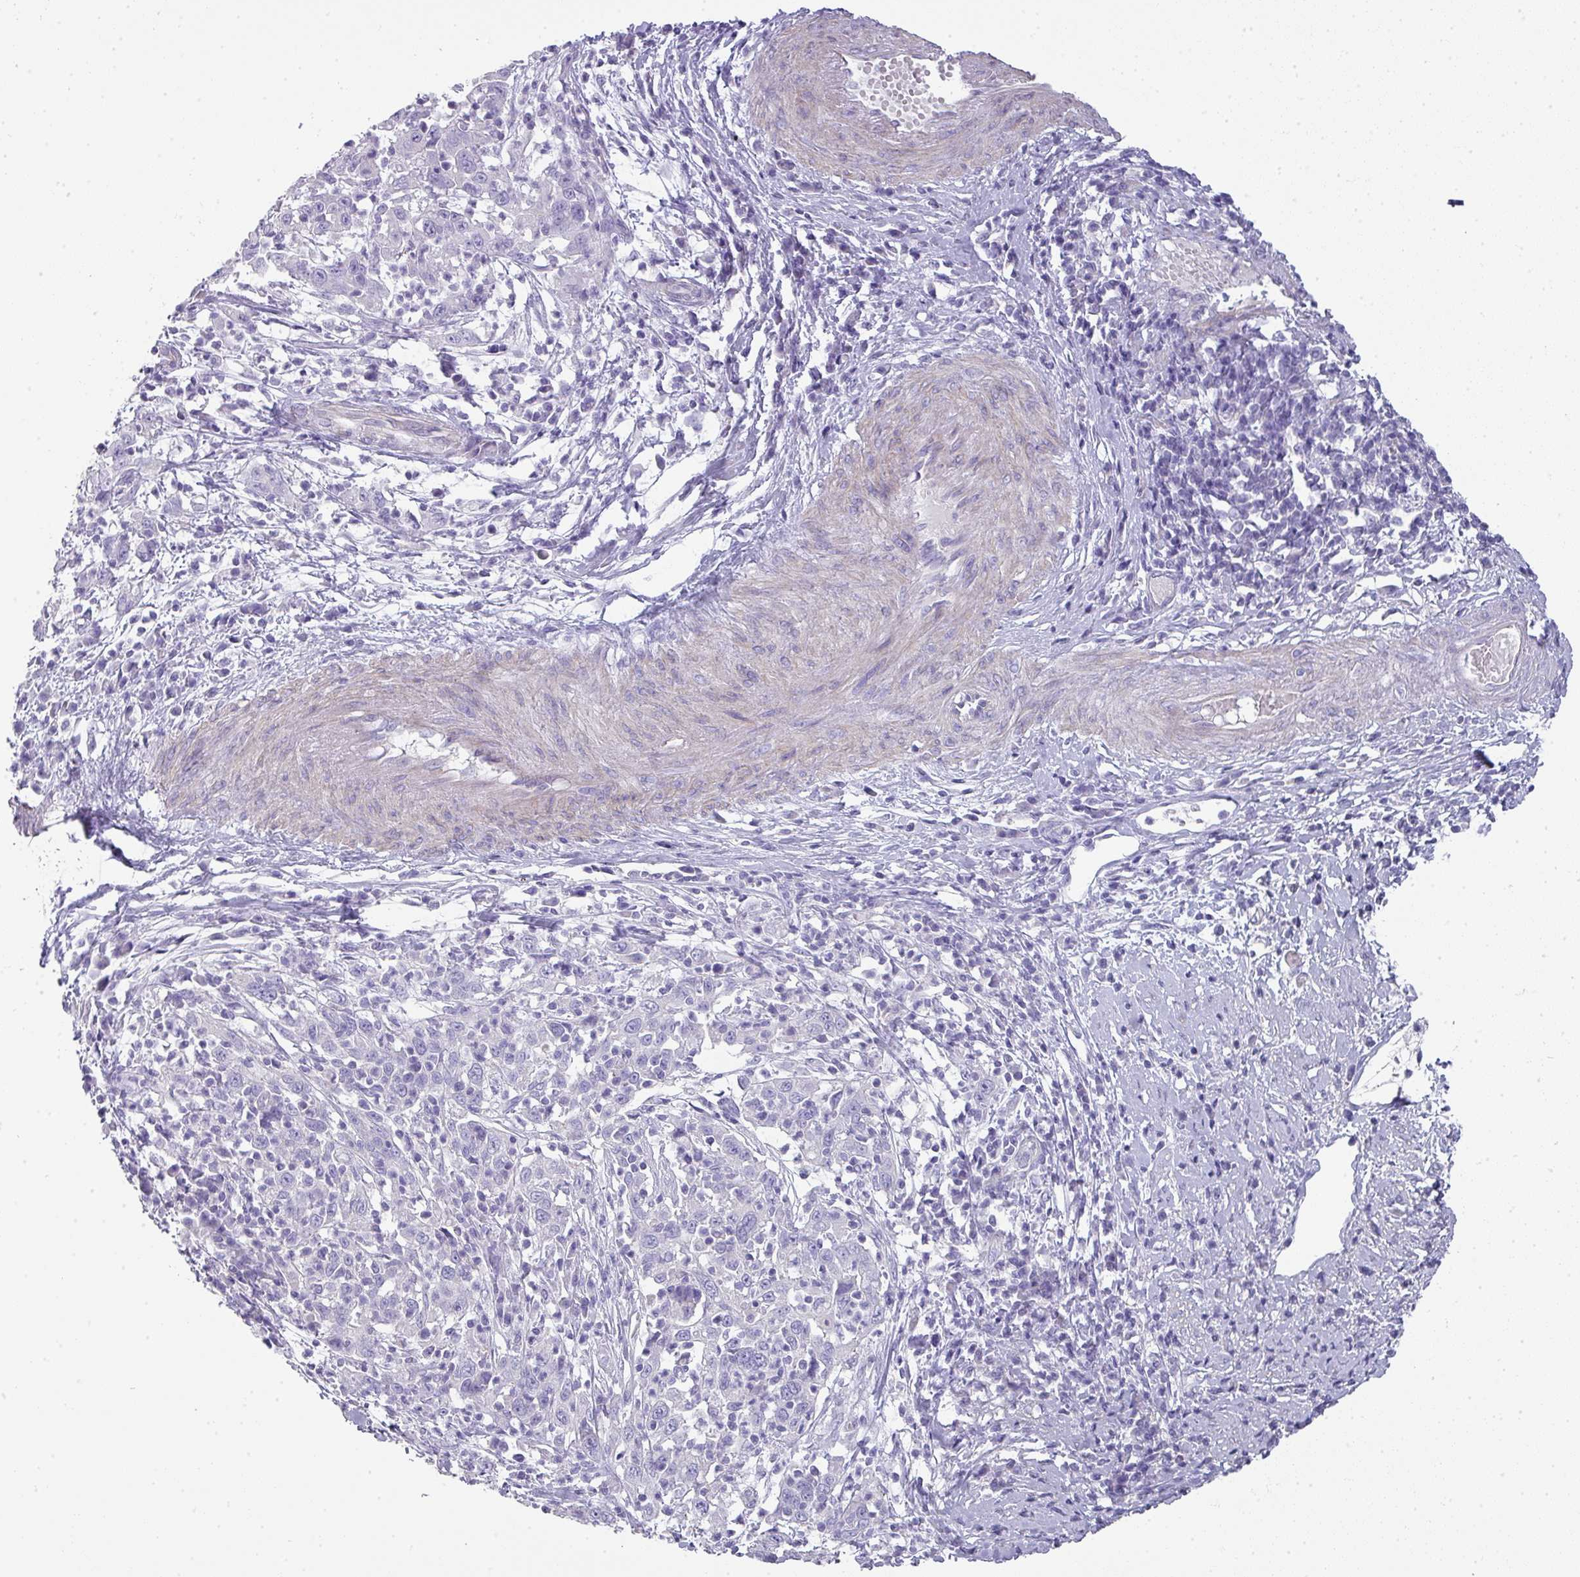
{"staining": {"intensity": "negative", "quantity": "none", "location": "none"}, "tissue": "cervical cancer", "cell_type": "Tumor cells", "image_type": "cancer", "snomed": [{"axis": "morphology", "description": "Squamous cell carcinoma, NOS"}, {"axis": "topography", "description": "Cervix"}], "caption": "DAB immunohistochemical staining of human cervical cancer demonstrates no significant staining in tumor cells.", "gene": "GLI4", "patient": {"sex": "female", "age": 46}}